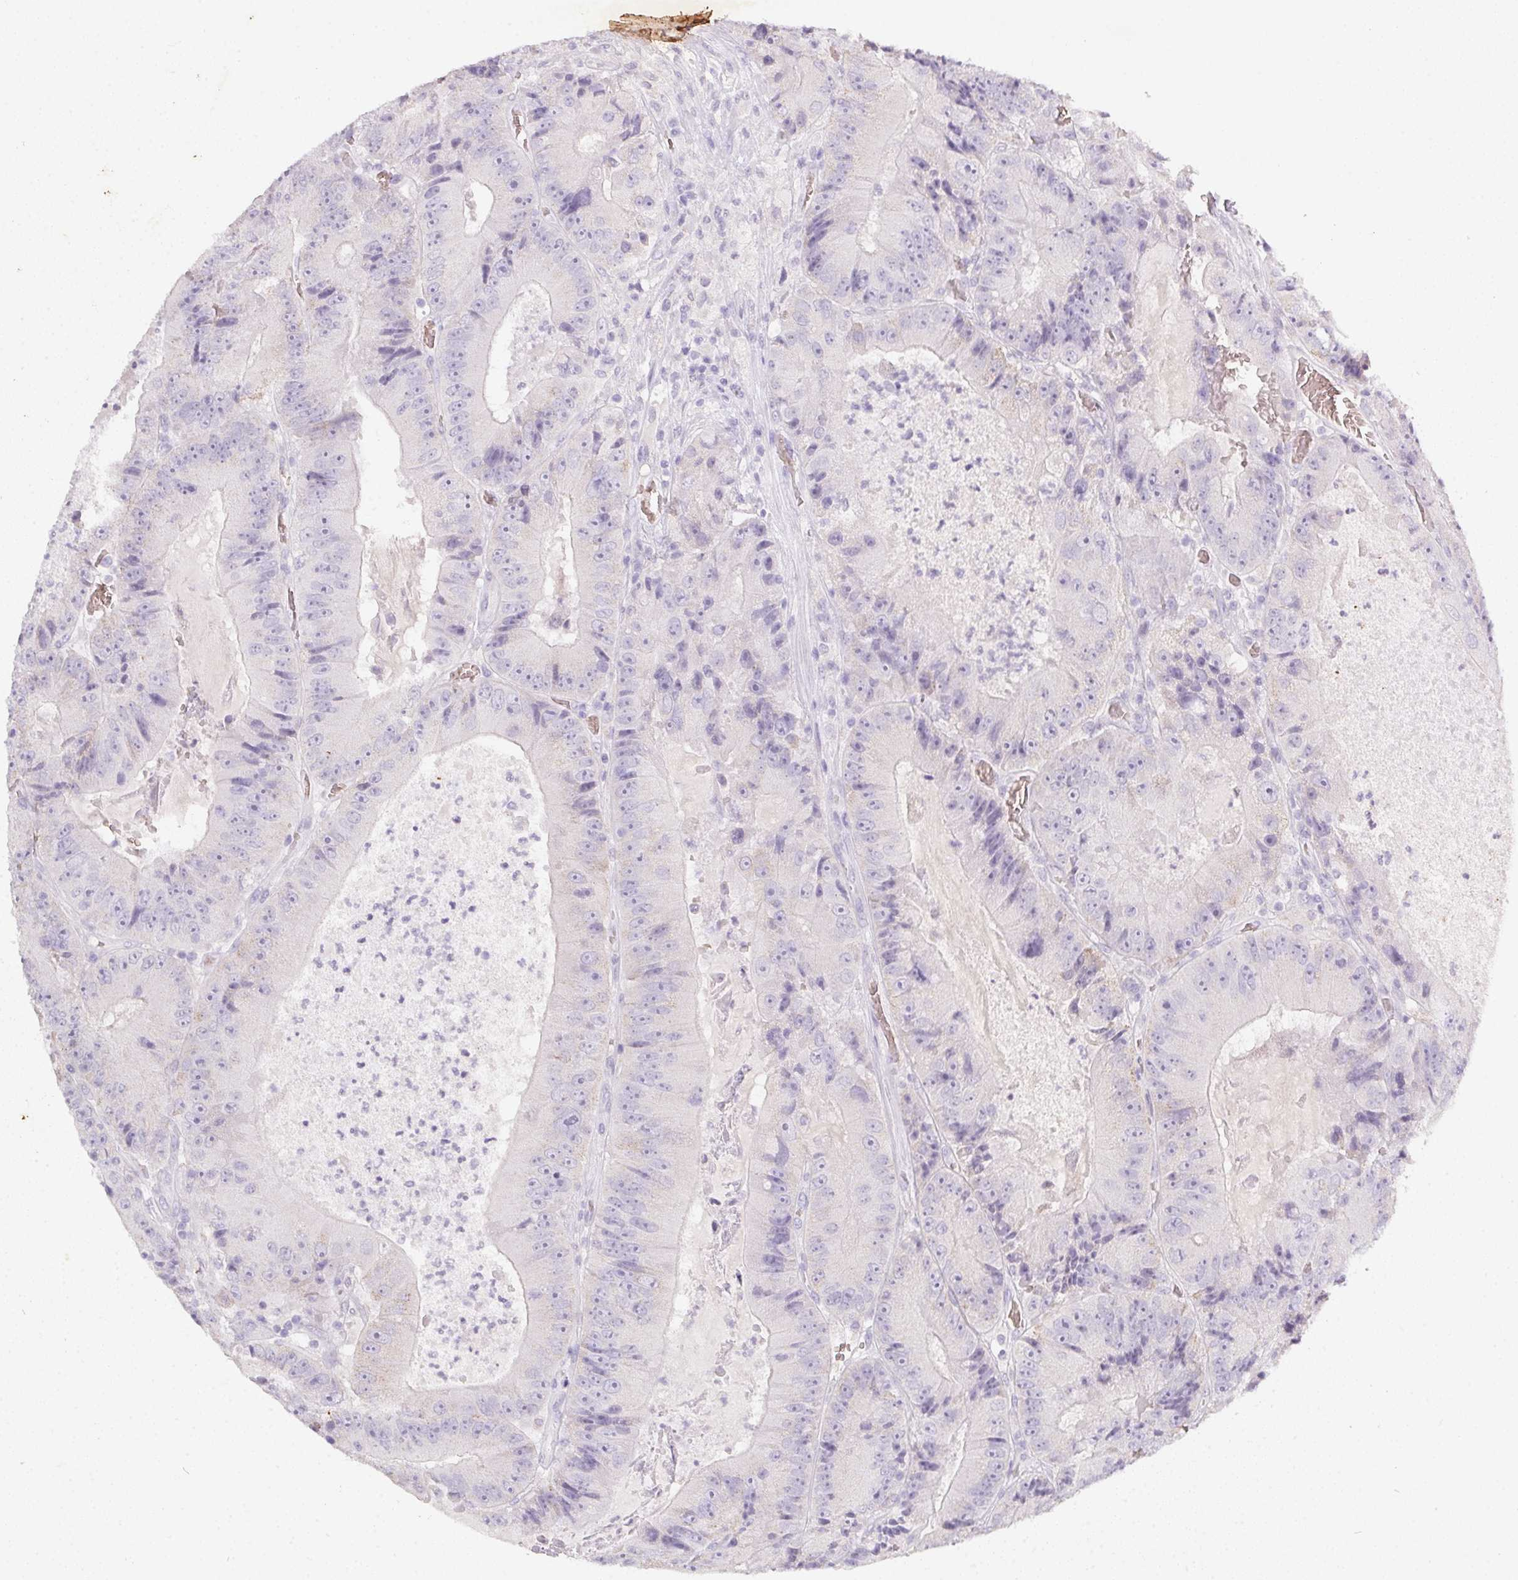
{"staining": {"intensity": "negative", "quantity": "none", "location": "none"}, "tissue": "colorectal cancer", "cell_type": "Tumor cells", "image_type": "cancer", "snomed": [{"axis": "morphology", "description": "Adenocarcinoma, NOS"}, {"axis": "topography", "description": "Colon"}], "caption": "This image is of colorectal cancer stained with immunohistochemistry (IHC) to label a protein in brown with the nuclei are counter-stained blue. There is no staining in tumor cells. (Brightfield microscopy of DAB (3,3'-diaminobenzidine) immunohistochemistry (IHC) at high magnification).", "gene": "DCD", "patient": {"sex": "female", "age": 86}}